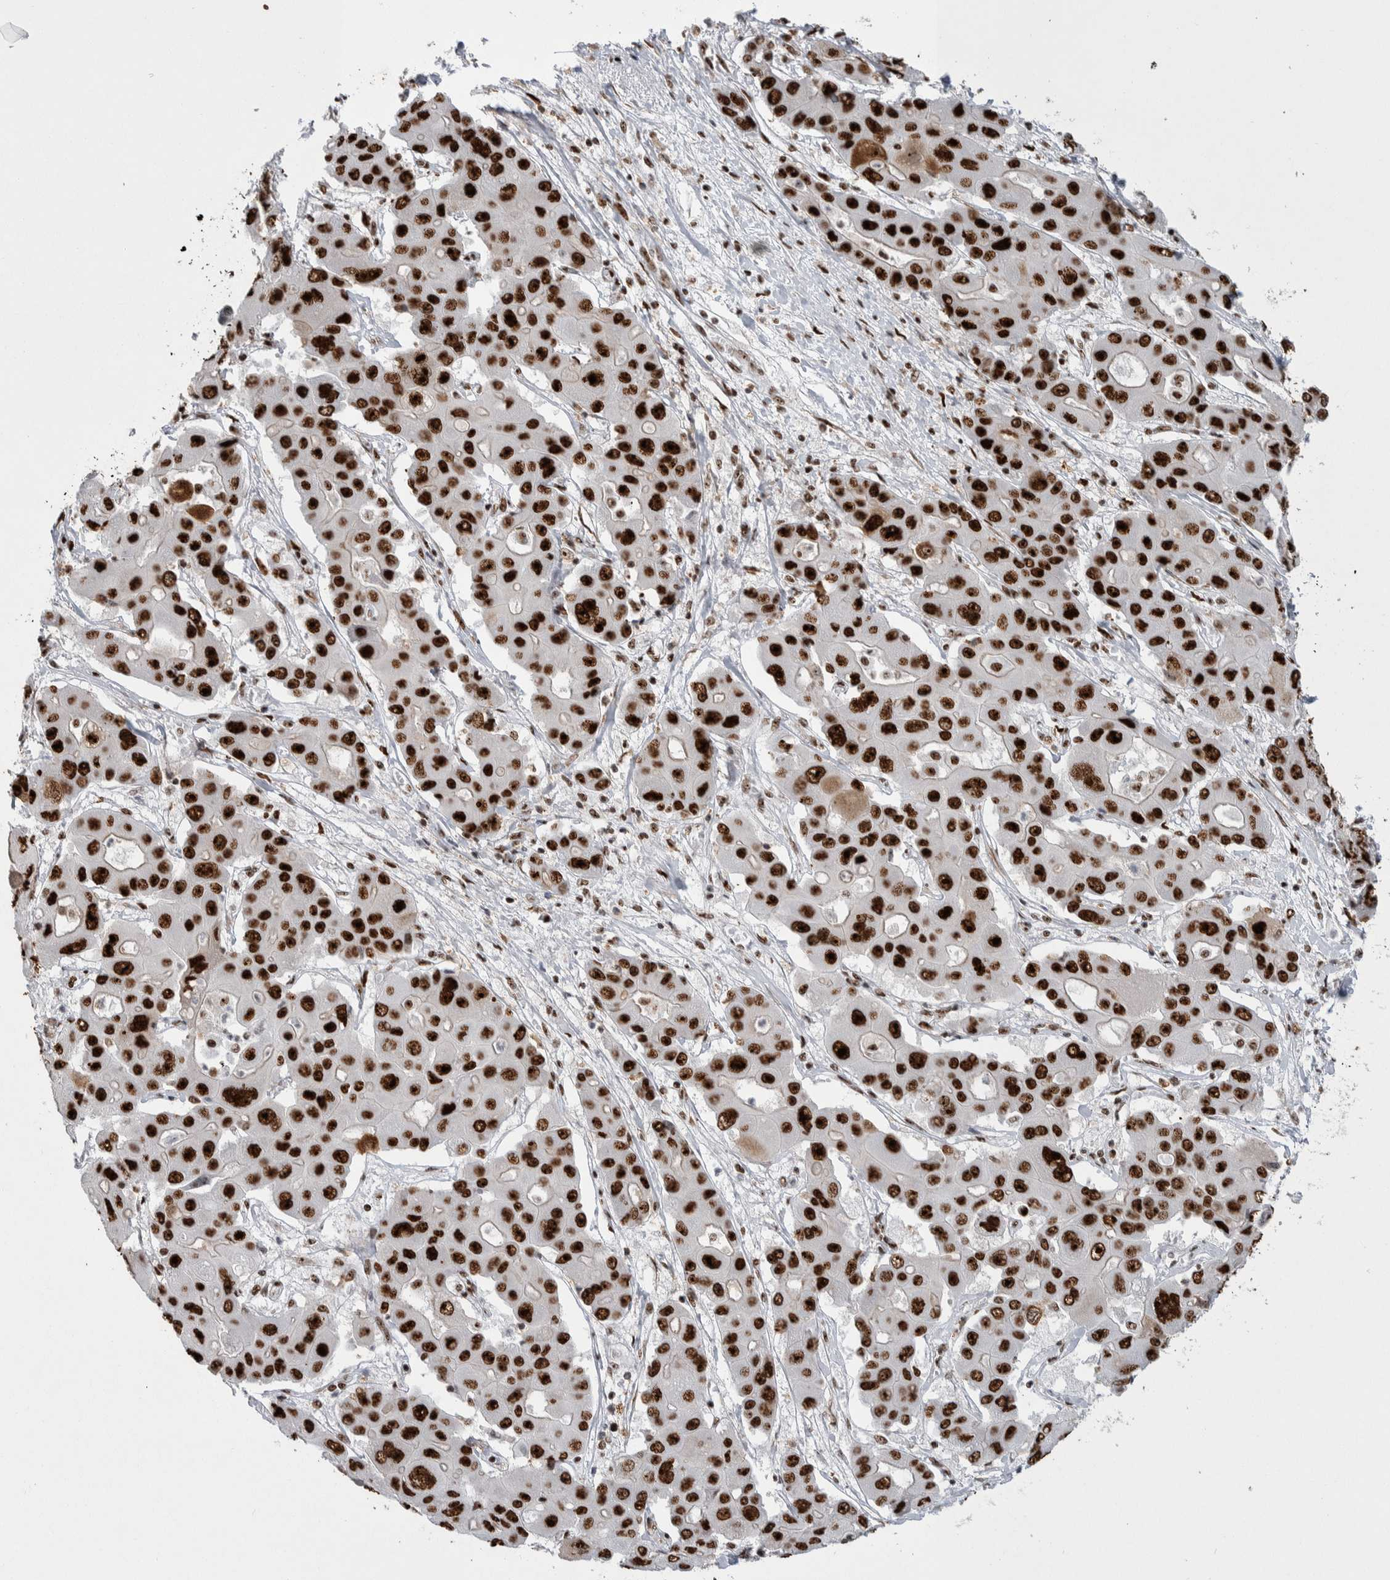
{"staining": {"intensity": "strong", "quantity": ">75%", "location": "nuclear"}, "tissue": "liver cancer", "cell_type": "Tumor cells", "image_type": "cancer", "snomed": [{"axis": "morphology", "description": "Cholangiocarcinoma"}, {"axis": "topography", "description": "Liver"}], "caption": "Human cholangiocarcinoma (liver) stained with a protein marker demonstrates strong staining in tumor cells.", "gene": "NCL", "patient": {"sex": "male", "age": 67}}